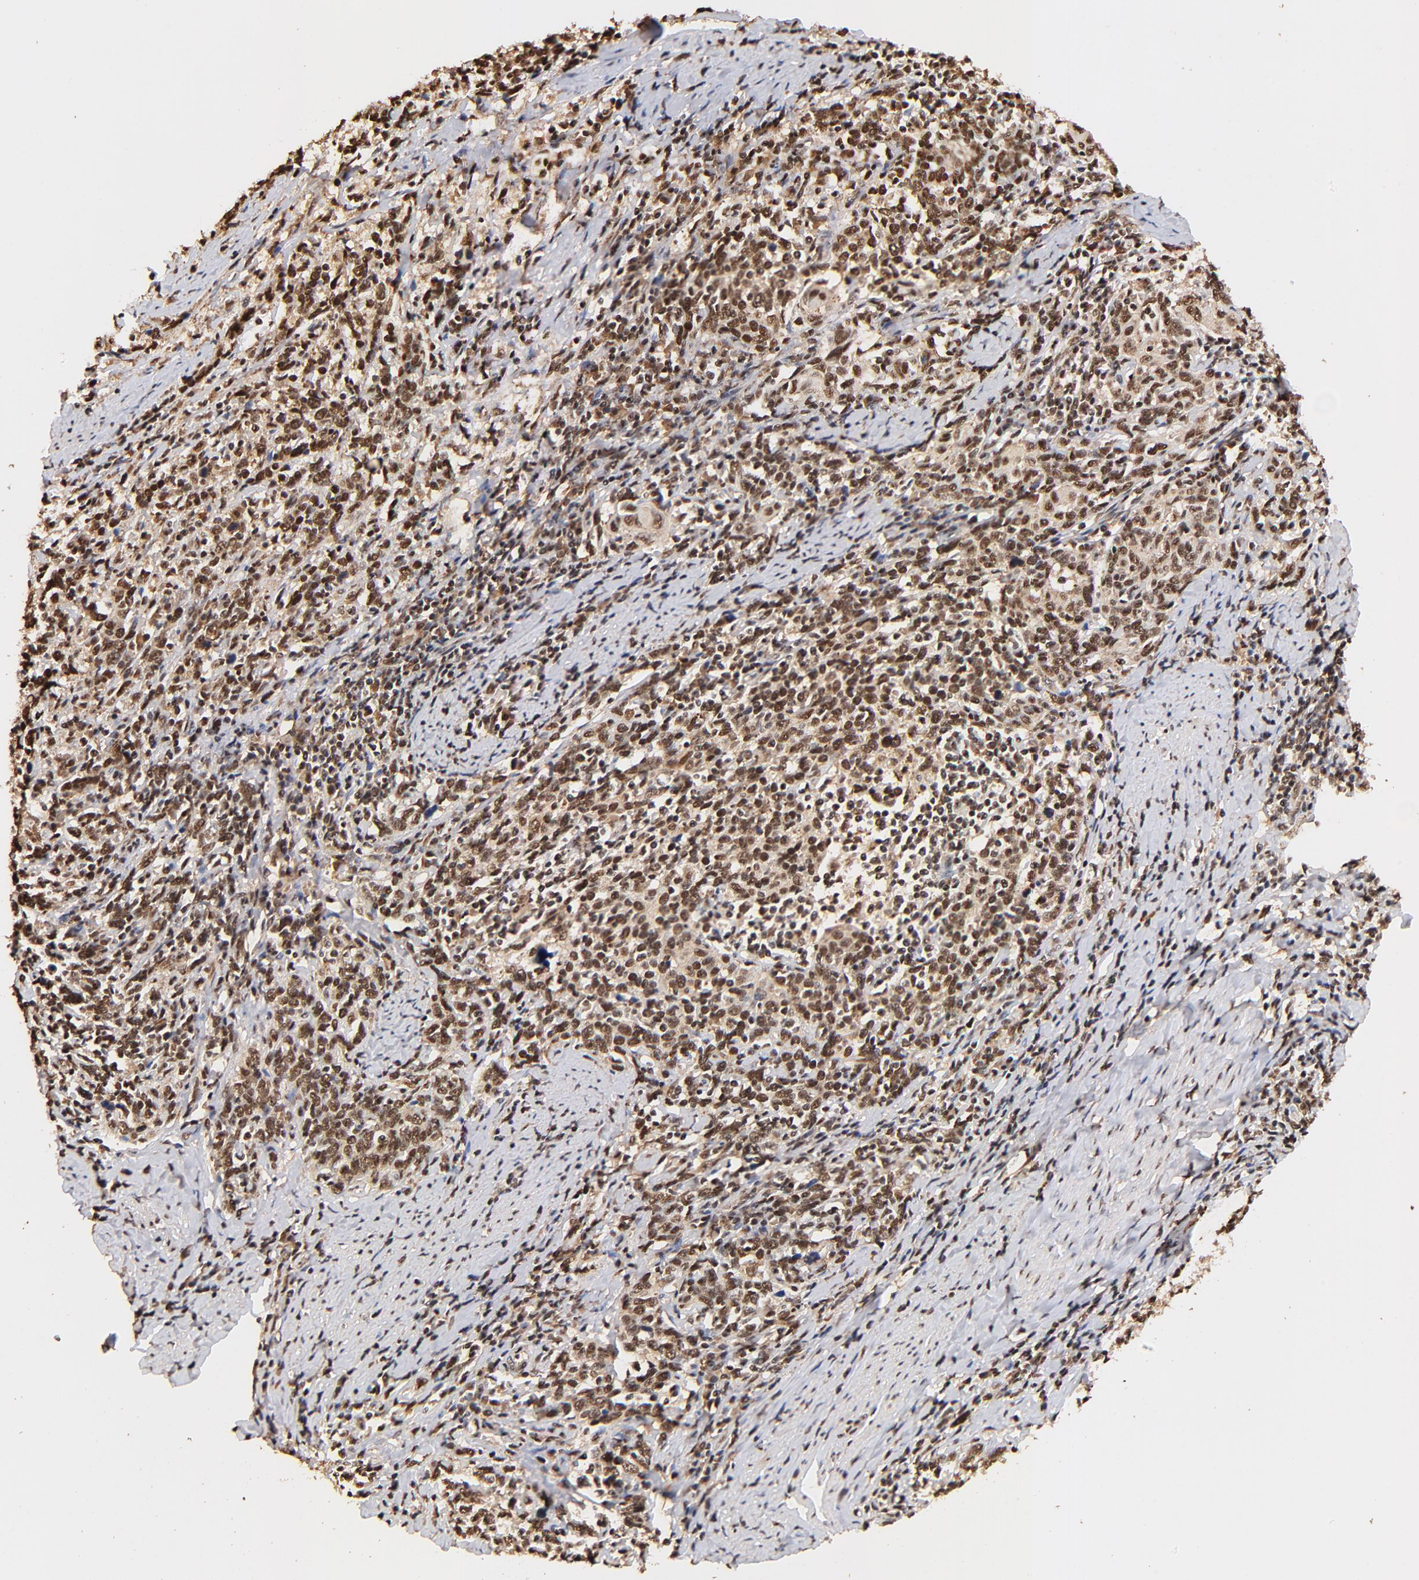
{"staining": {"intensity": "strong", "quantity": ">75%", "location": "cytoplasmic/membranous,nuclear"}, "tissue": "cervical cancer", "cell_type": "Tumor cells", "image_type": "cancer", "snomed": [{"axis": "morphology", "description": "Squamous cell carcinoma, NOS"}, {"axis": "topography", "description": "Cervix"}], "caption": "Immunohistochemistry (DAB (3,3'-diaminobenzidine)) staining of squamous cell carcinoma (cervical) reveals strong cytoplasmic/membranous and nuclear protein expression in about >75% of tumor cells.", "gene": "MED12", "patient": {"sex": "female", "age": 41}}